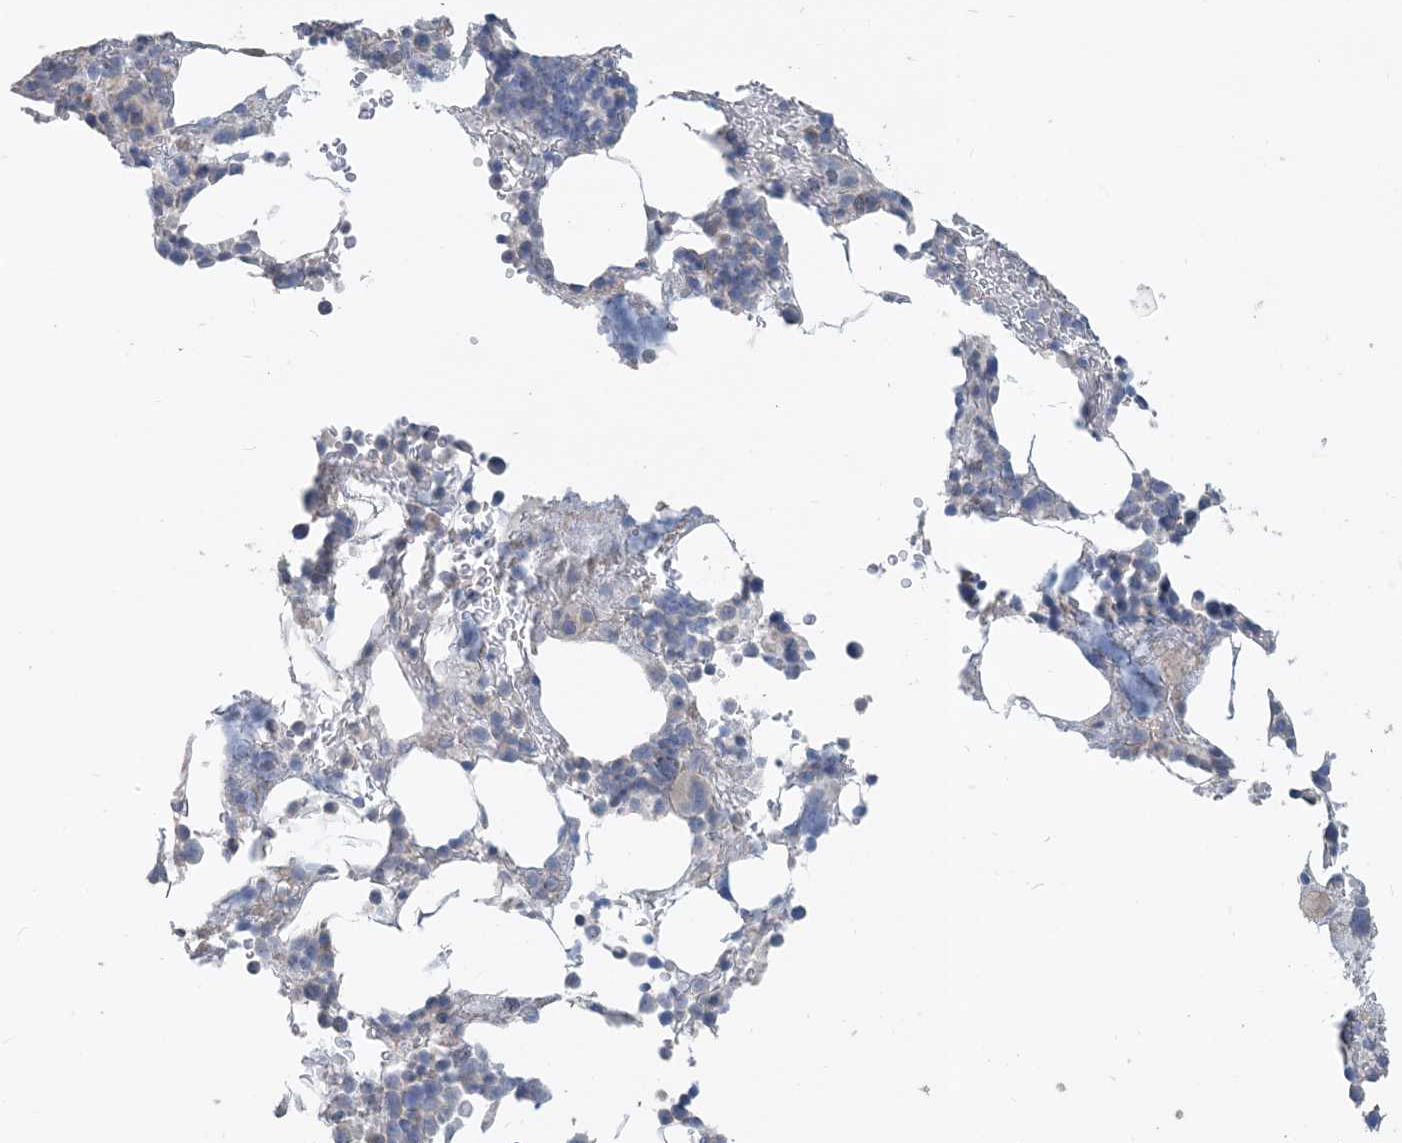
{"staining": {"intensity": "negative", "quantity": "none", "location": "none"}, "tissue": "bone marrow", "cell_type": "Hematopoietic cells", "image_type": "normal", "snomed": [{"axis": "morphology", "description": "Normal tissue, NOS"}, {"axis": "topography", "description": "Bone marrow"}], "caption": "Protein analysis of unremarkable bone marrow shows no significant staining in hematopoietic cells.", "gene": "NPHS2", "patient": {"sex": "male"}}